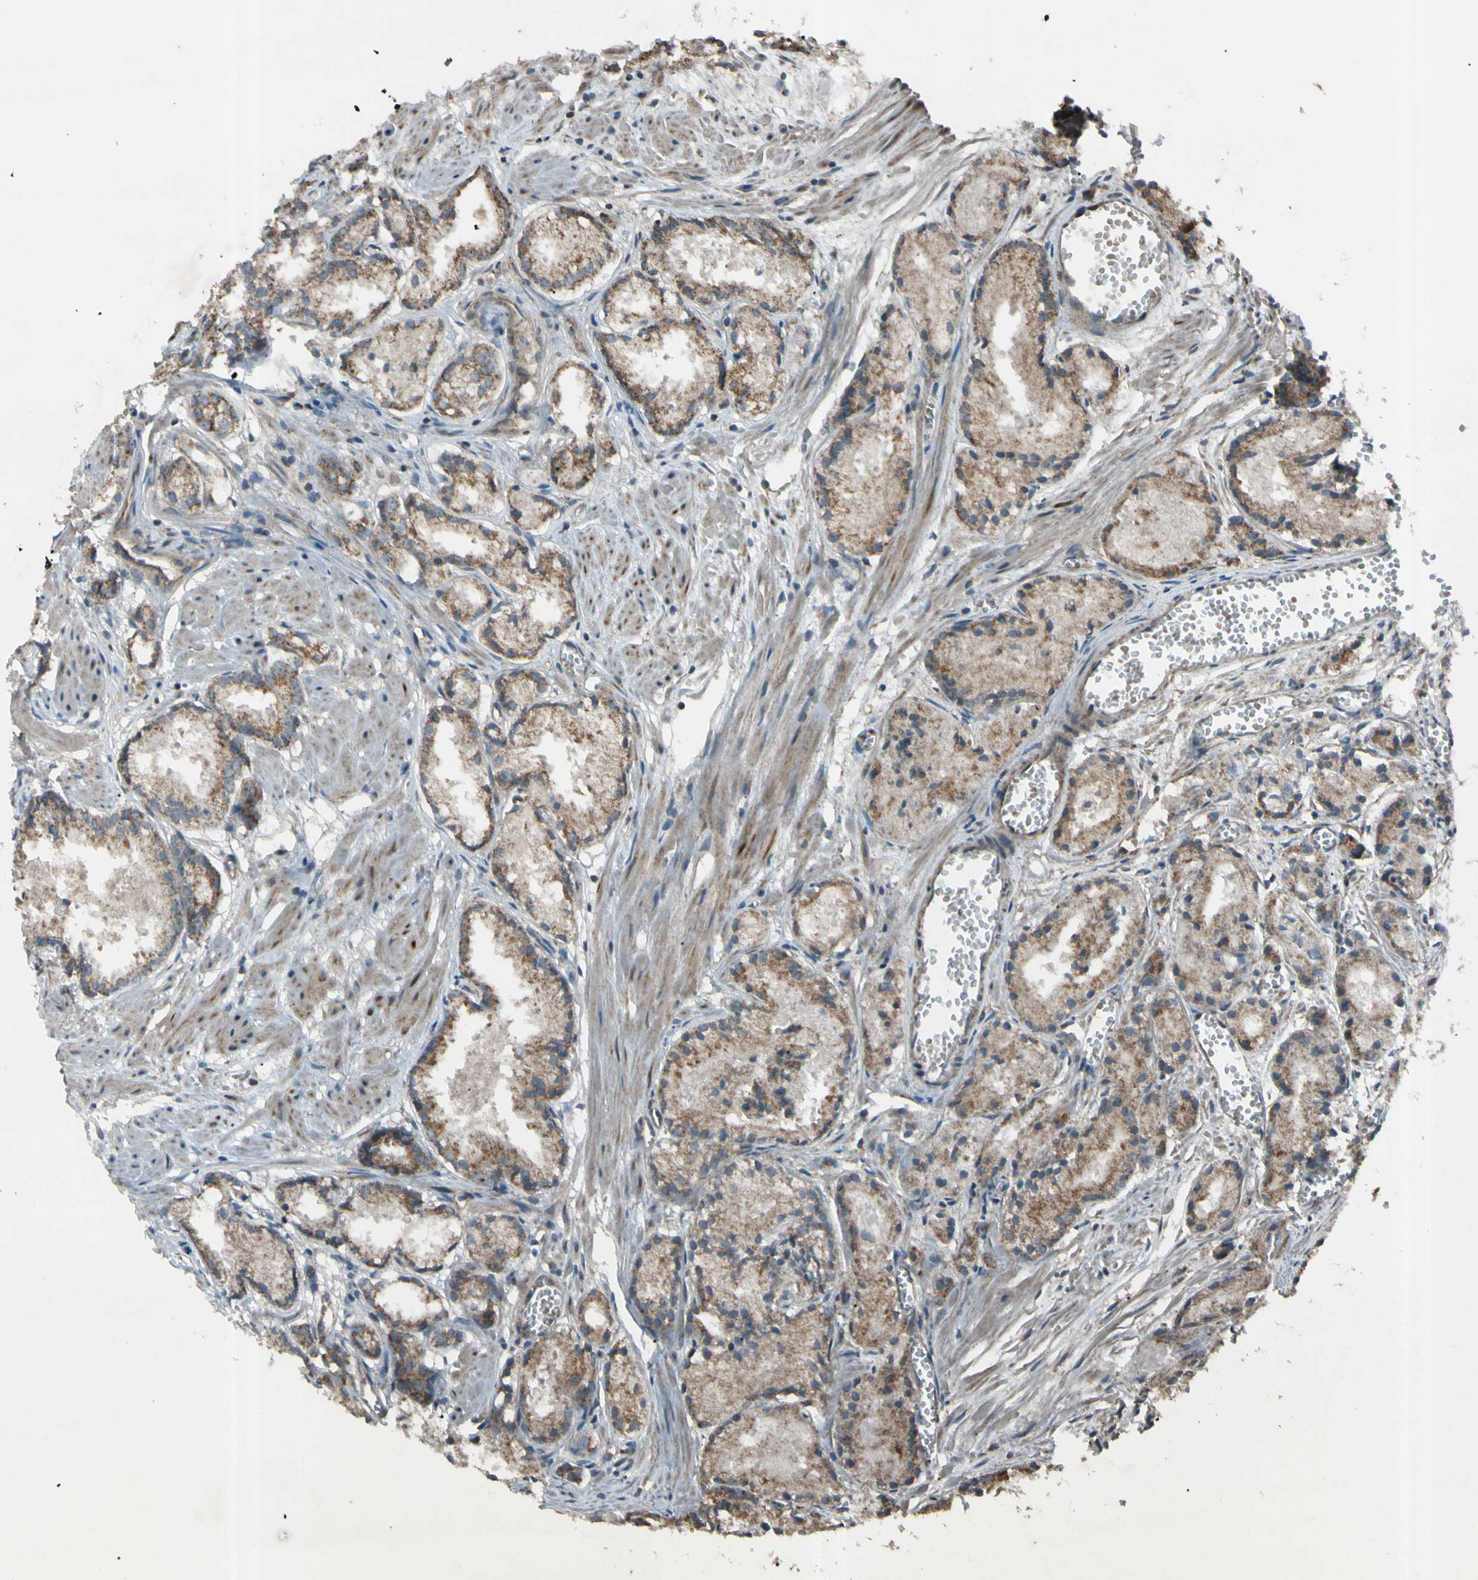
{"staining": {"intensity": "weak", "quantity": "<25%", "location": "cytoplasmic/membranous"}, "tissue": "prostate cancer", "cell_type": "Tumor cells", "image_type": "cancer", "snomed": [{"axis": "morphology", "description": "Adenocarcinoma, Low grade"}, {"axis": "topography", "description": "Prostate"}], "caption": "DAB immunohistochemical staining of human prostate cancer reveals no significant expression in tumor cells.", "gene": "ACOT8", "patient": {"sex": "male", "age": 72}}